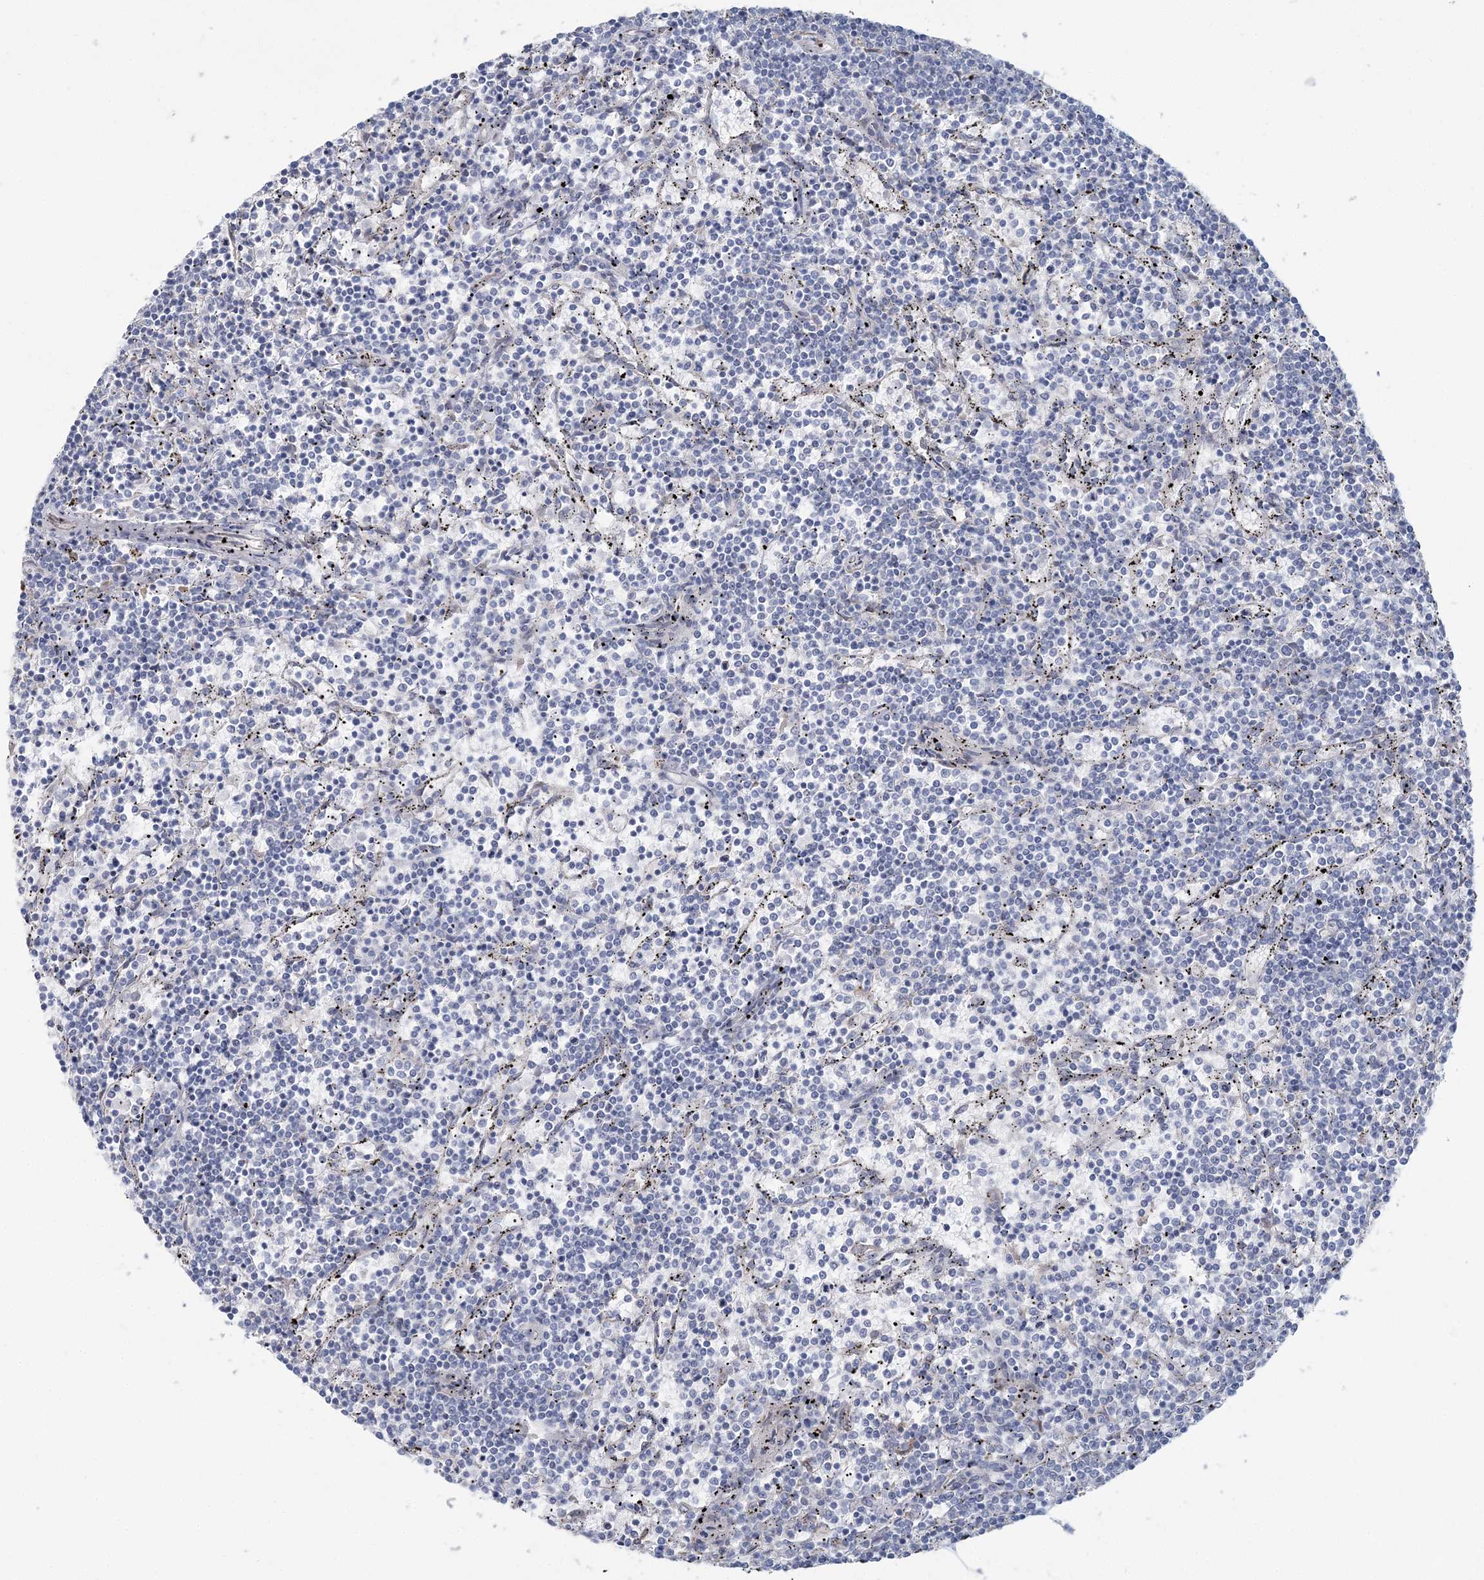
{"staining": {"intensity": "negative", "quantity": "none", "location": "none"}, "tissue": "lymphoma", "cell_type": "Tumor cells", "image_type": "cancer", "snomed": [{"axis": "morphology", "description": "Malignant lymphoma, non-Hodgkin's type, Low grade"}, {"axis": "topography", "description": "Spleen"}], "caption": "Immunohistochemistry (IHC) histopathology image of human lymphoma stained for a protein (brown), which demonstrates no expression in tumor cells.", "gene": "CMBL", "patient": {"sex": "female", "age": 50}}